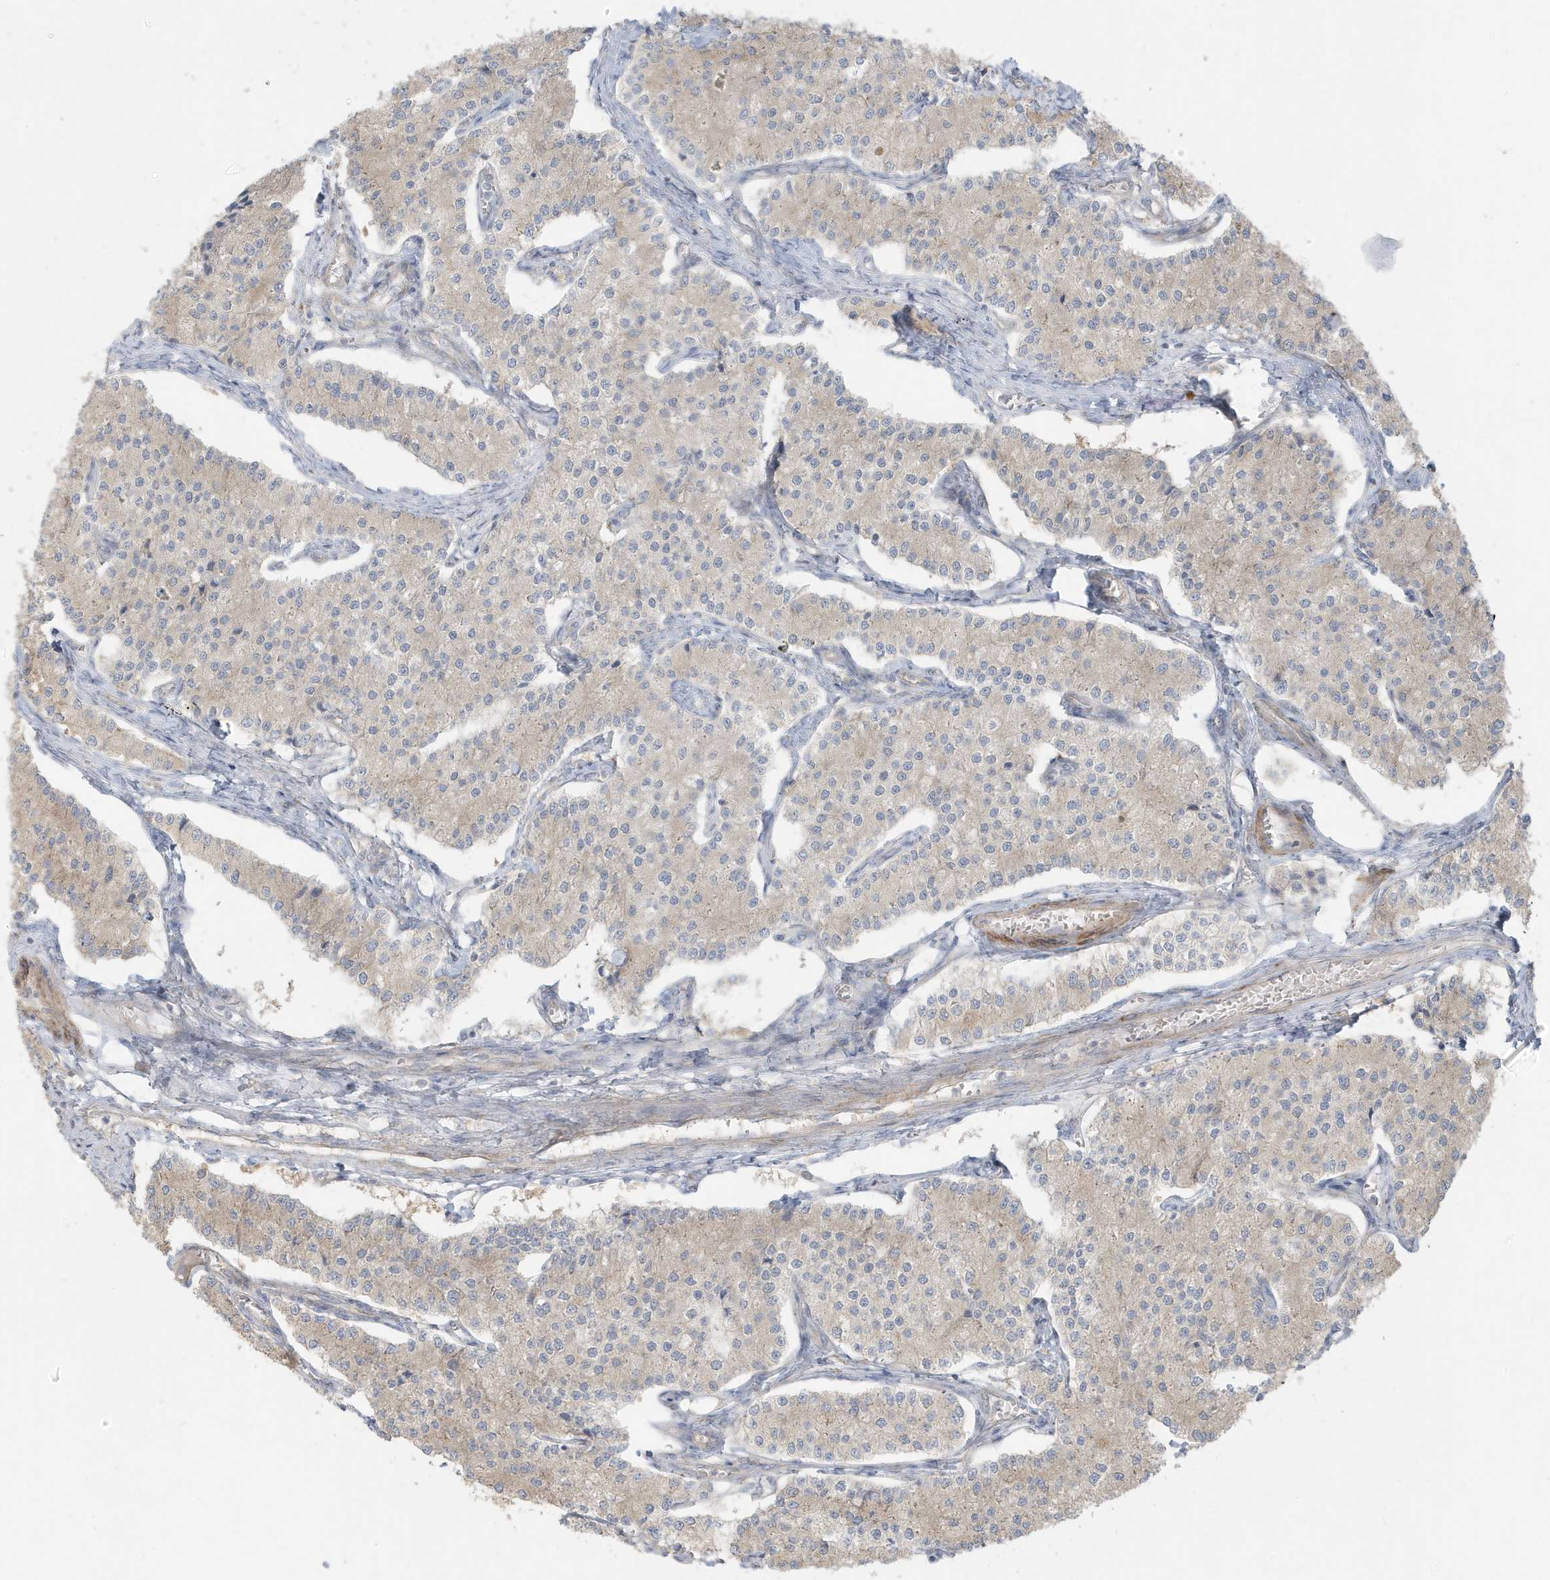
{"staining": {"intensity": "negative", "quantity": "none", "location": "none"}, "tissue": "carcinoid", "cell_type": "Tumor cells", "image_type": "cancer", "snomed": [{"axis": "morphology", "description": "Carcinoid, malignant, NOS"}, {"axis": "topography", "description": "Colon"}], "caption": "The photomicrograph exhibits no significant staining in tumor cells of carcinoid.", "gene": "MCOLN1", "patient": {"sex": "female", "age": 52}}